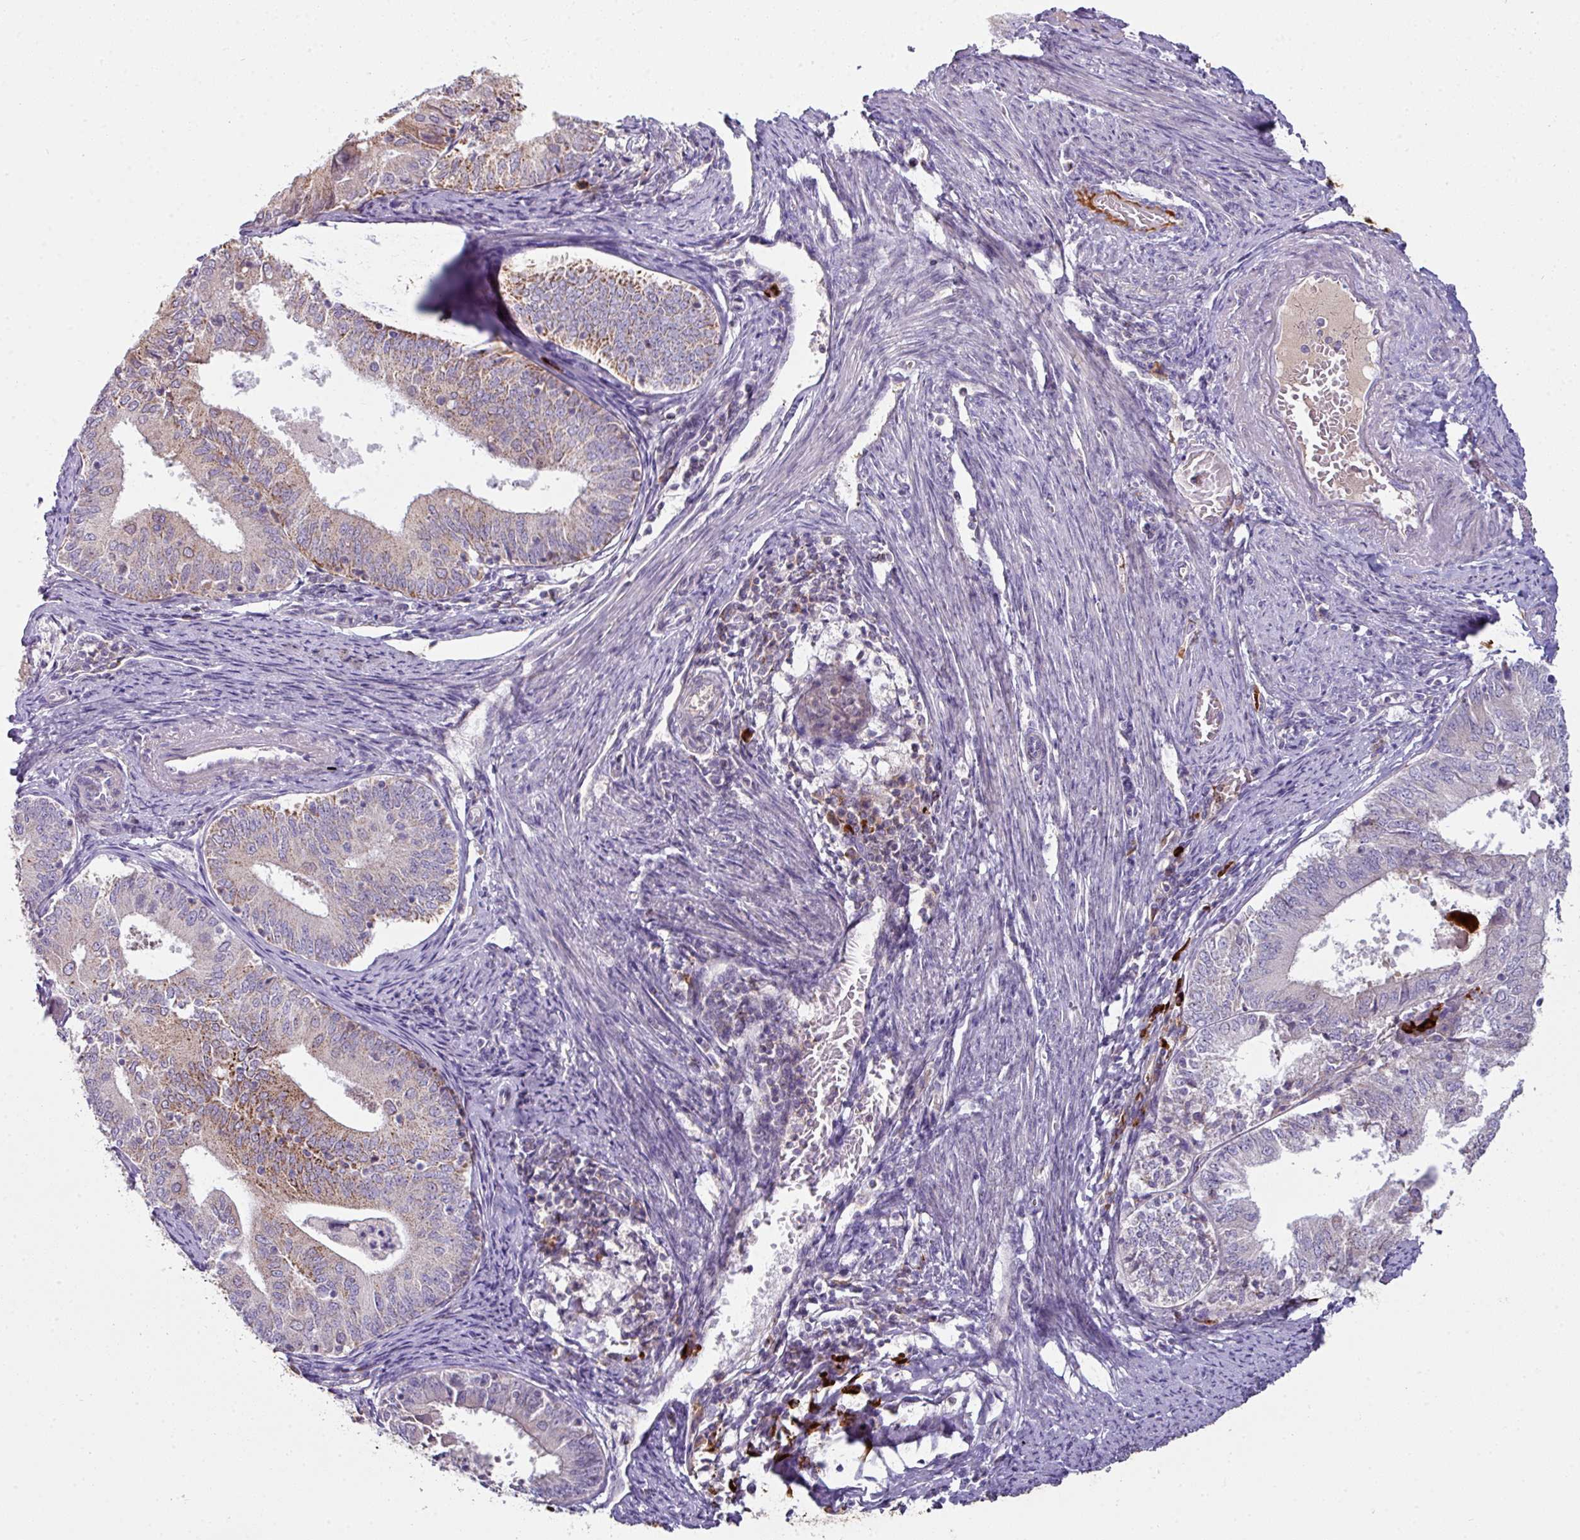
{"staining": {"intensity": "moderate", "quantity": "<25%", "location": "cytoplasmic/membranous"}, "tissue": "endometrial cancer", "cell_type": "Tumor cells", "image_type": "cancer", "snomed": [{"axis": "morphology", "description": "Adenocarcinoma, NOS"}, {"axis": "topography", "description": "Endometrium"}], "caption": "A photomicrograph of adenocarcinoma (endometrial) stained for a protein demonstrates moderate cytoplasmic/membranous brown staining in tumor cells.", "gene": "SLAMF6", "patient": {"sex": "female", "age": 57}}